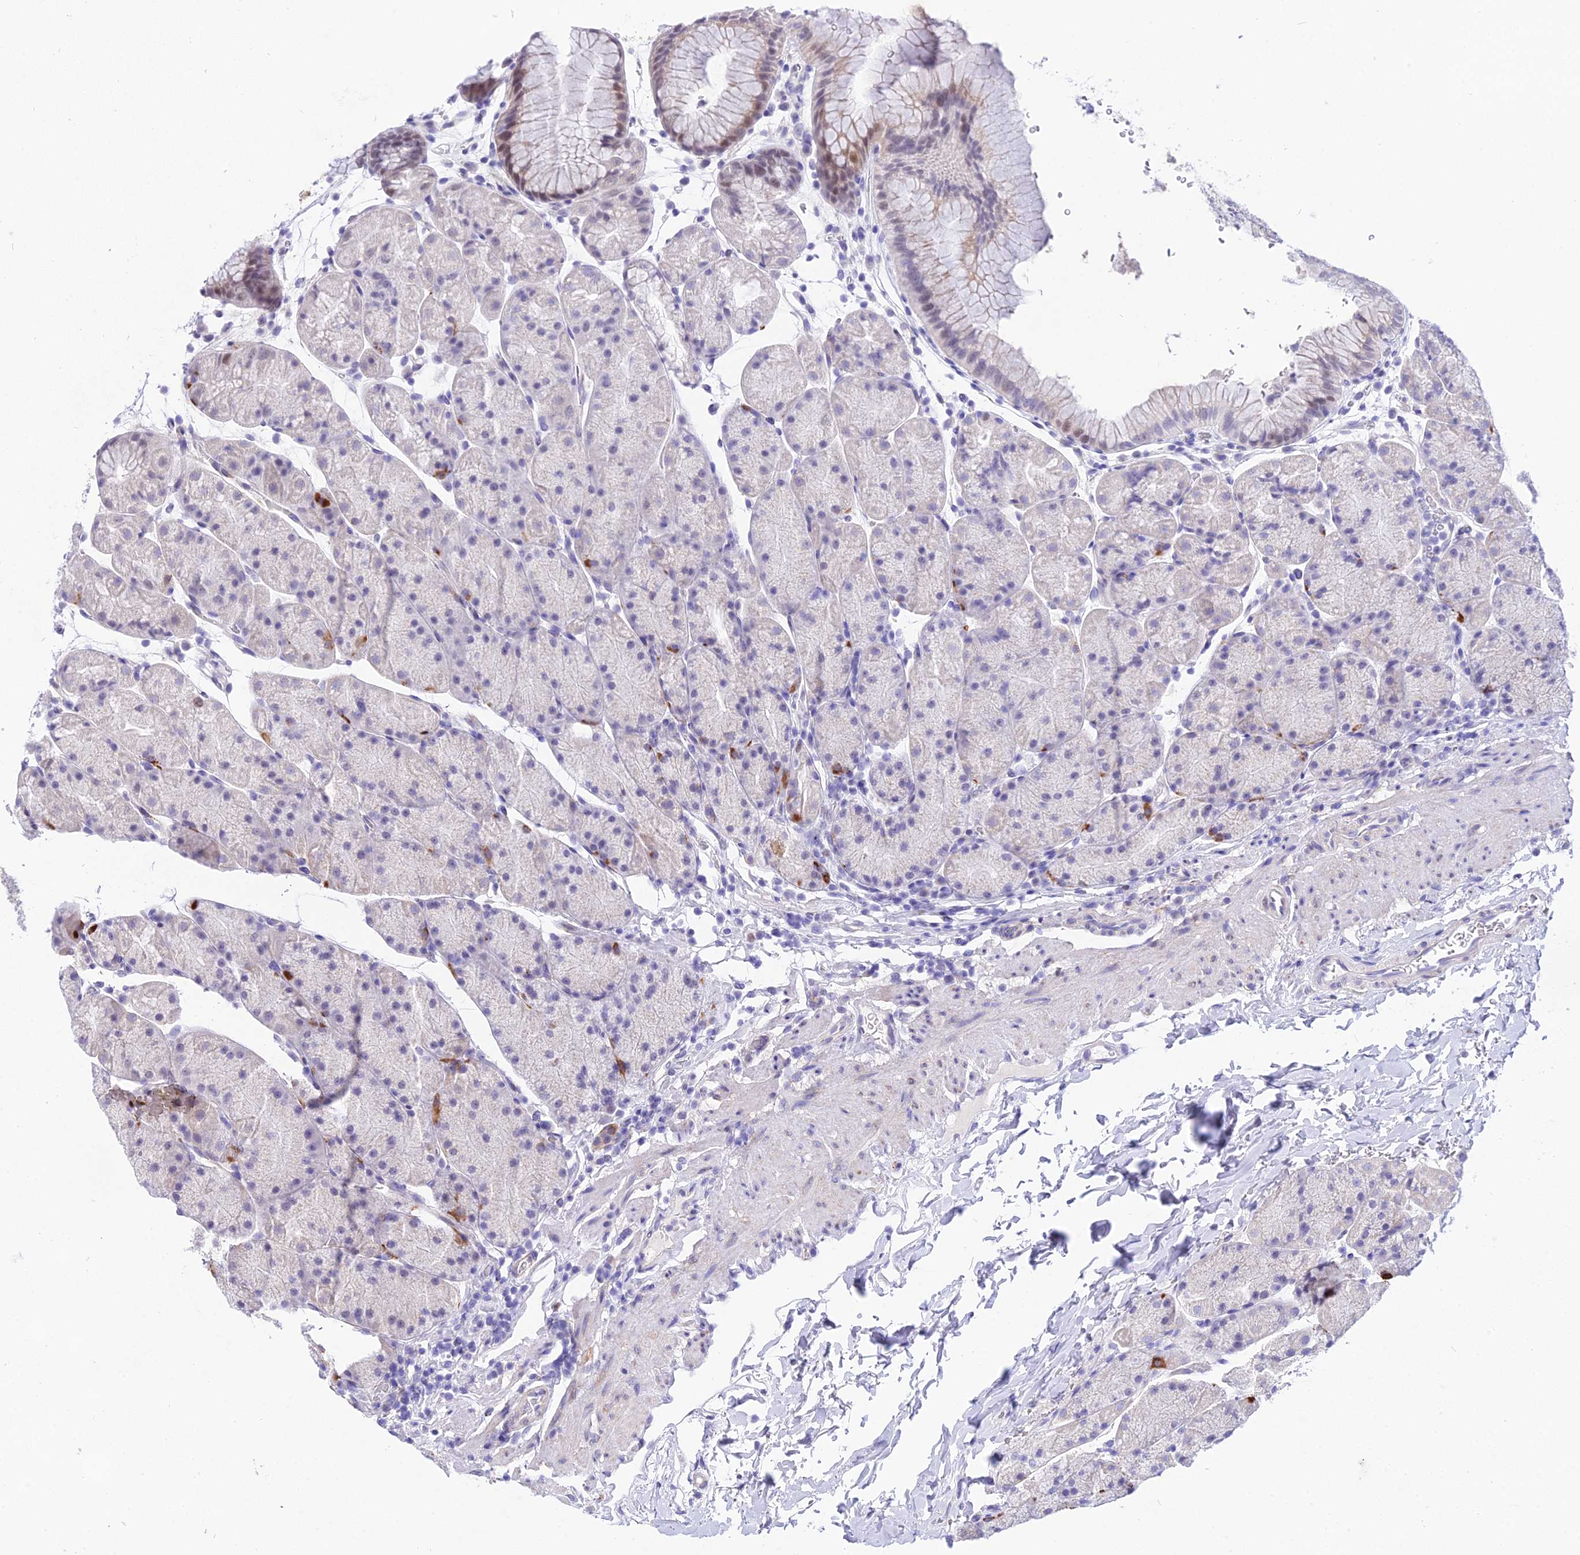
{"staining": {"intensity": "moderate", "quantity": "<25%", "location": "nuclear"}, "tissue": "stomach", "cell_type": "Glandular cells", "image_type": "normal", "snomed": [{"axis": "morphology", "description": "Normal tissue, NOS"}, {"axis": "topography", "description": "Stomach, upper"}, {"axis": "topography", "description": "Stomach, lower"}], "caption": "Unremarkable stomach demonstrates moderate nuclear positivity in approximately <25% of glandular cells The staining was performed using DAB, with brown indicating positive protein expression. Nuclei are stained blue with hematoxylin..", "gene": "DEFB107A", "patient": {"sex": "male", "age": 67}}